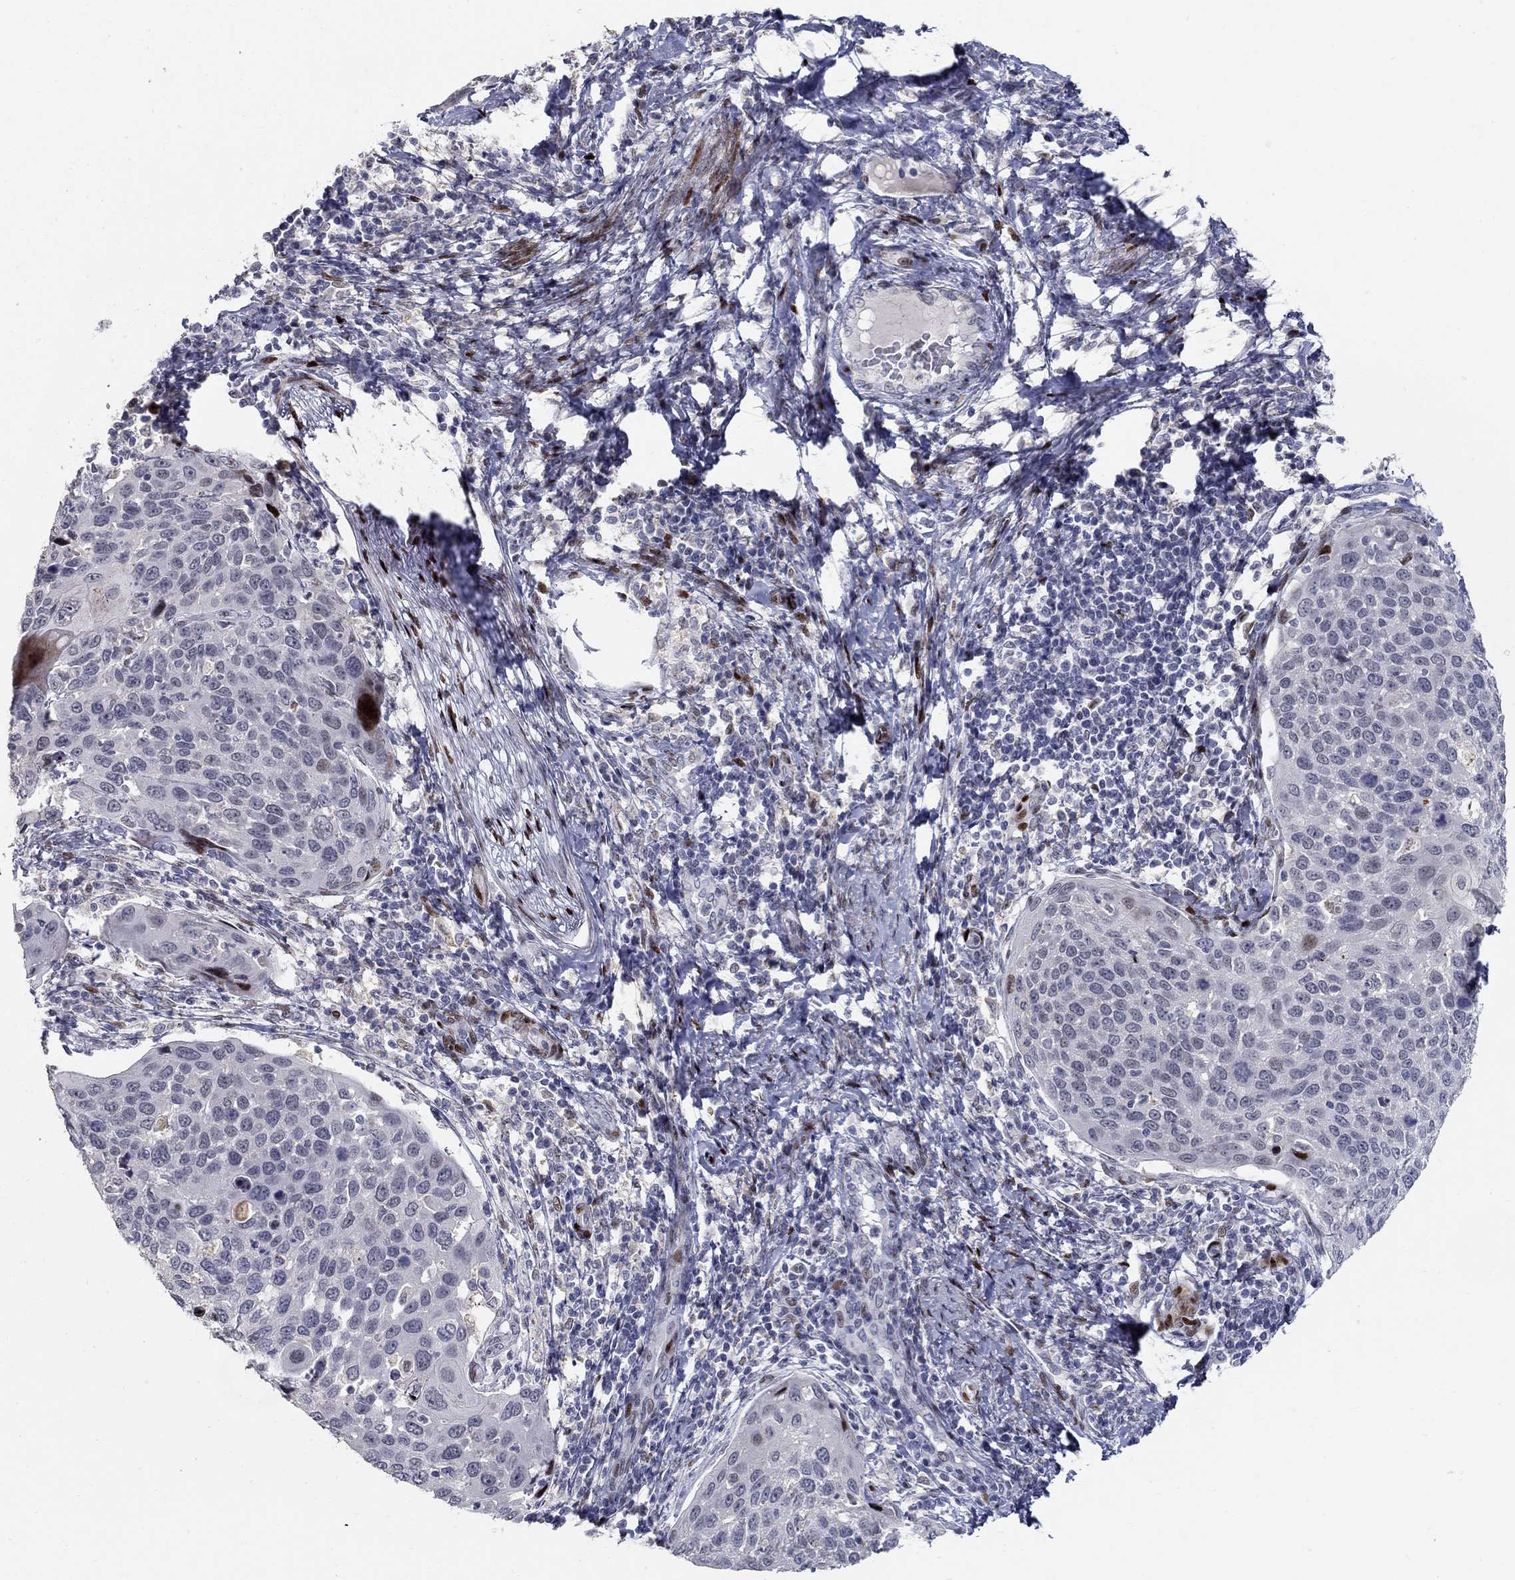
{"staining": {"intensity": "negative", "quantity": "none", "location": "none"}, "tissue": "cervical cancer", "cell_type": "Tumor cells", "image_type": "cancer", "snomed": [{"axis": "morphology", "description": "Squamous cell carcinoma, NOS"}, {"axis": "topography", "description": "Cervix"}], "caption": "Tumor cells show no significant positivity in cervical cancer.", "gene": "RAPGEF5", "patient": {"sex": "female", "age": 54}}